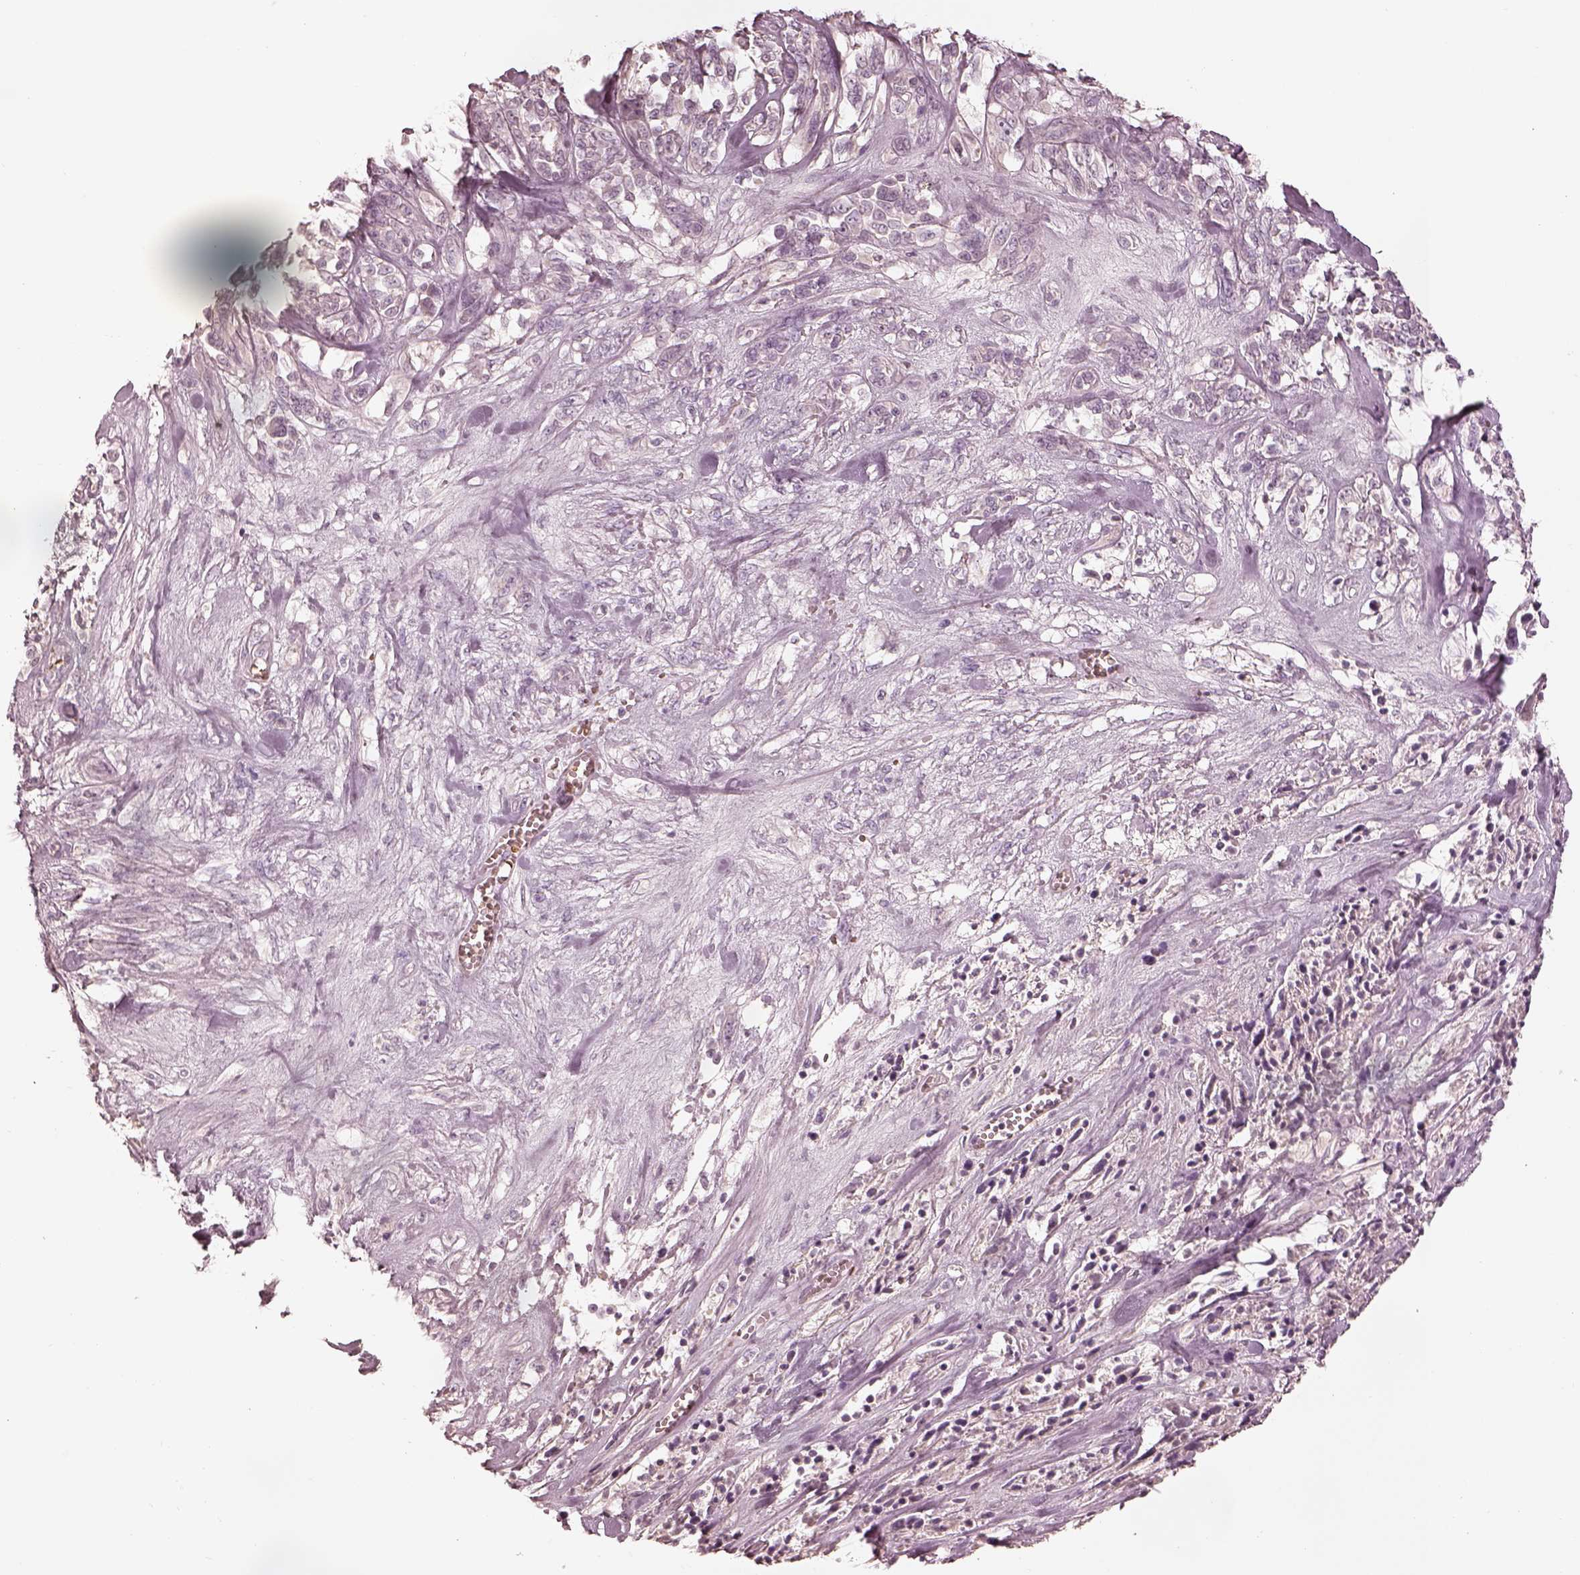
{"staining": {"intensity": "negative", "quantity": "none", "location": "none"}, "tissue": "melanoma", "cell_type": "Tumor cells", "image_type": "cancer", "snomed": [{"axis": "morphology", "description": "Malignant melanoma, NOS"}, {"axis": "topography", "description": "Skin"}], "caption": "The photomicrograph demonstrates no staining of tumor cells in malignant melanoma.", "gene": "ANKLE1", "patient": {"sex": "female", "age": 91}}